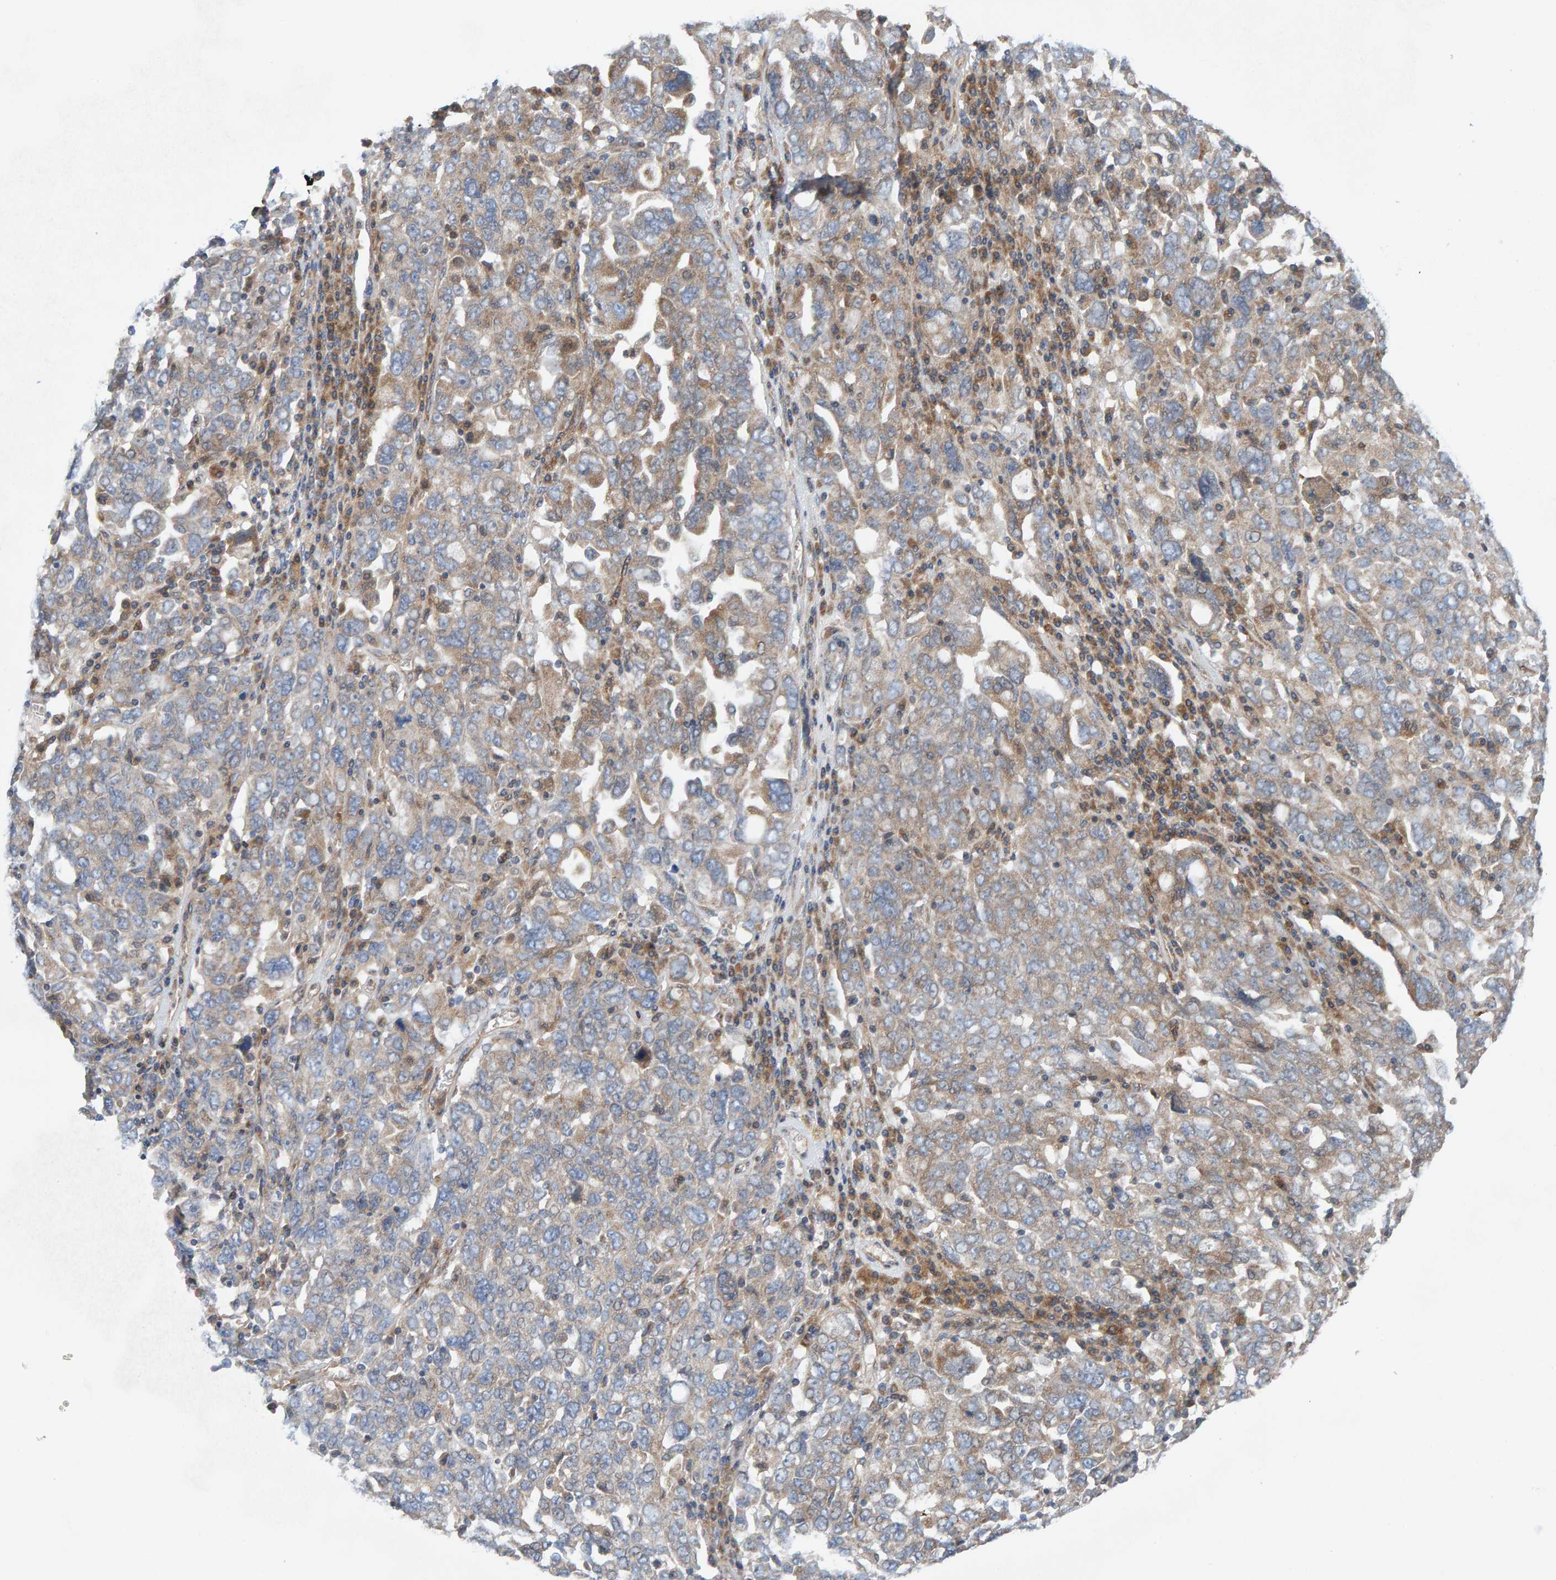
{"staining": {"intensity": "moderate", "quantity": "25%-75%", "location": "cytoplasmic/membranous"}, "tissue": "ovarian cancer", "cell_type": "Tumor cells", "image_type": "cancer", "snomed": [{"axis": "morphology", "description": "Carcinoma, endometroid"}, {"axis": "topography", "description": "Ovary"}], "caption": "Approximately 25%-75% of tumor cells in human ovarian cancer reveal moderate cytoplasmic/membranous protein expression as visualized by brown immunohistochemical staining.", "gene": "CDK5RAP3", "patient": {"sex": "female", "age": 62}}